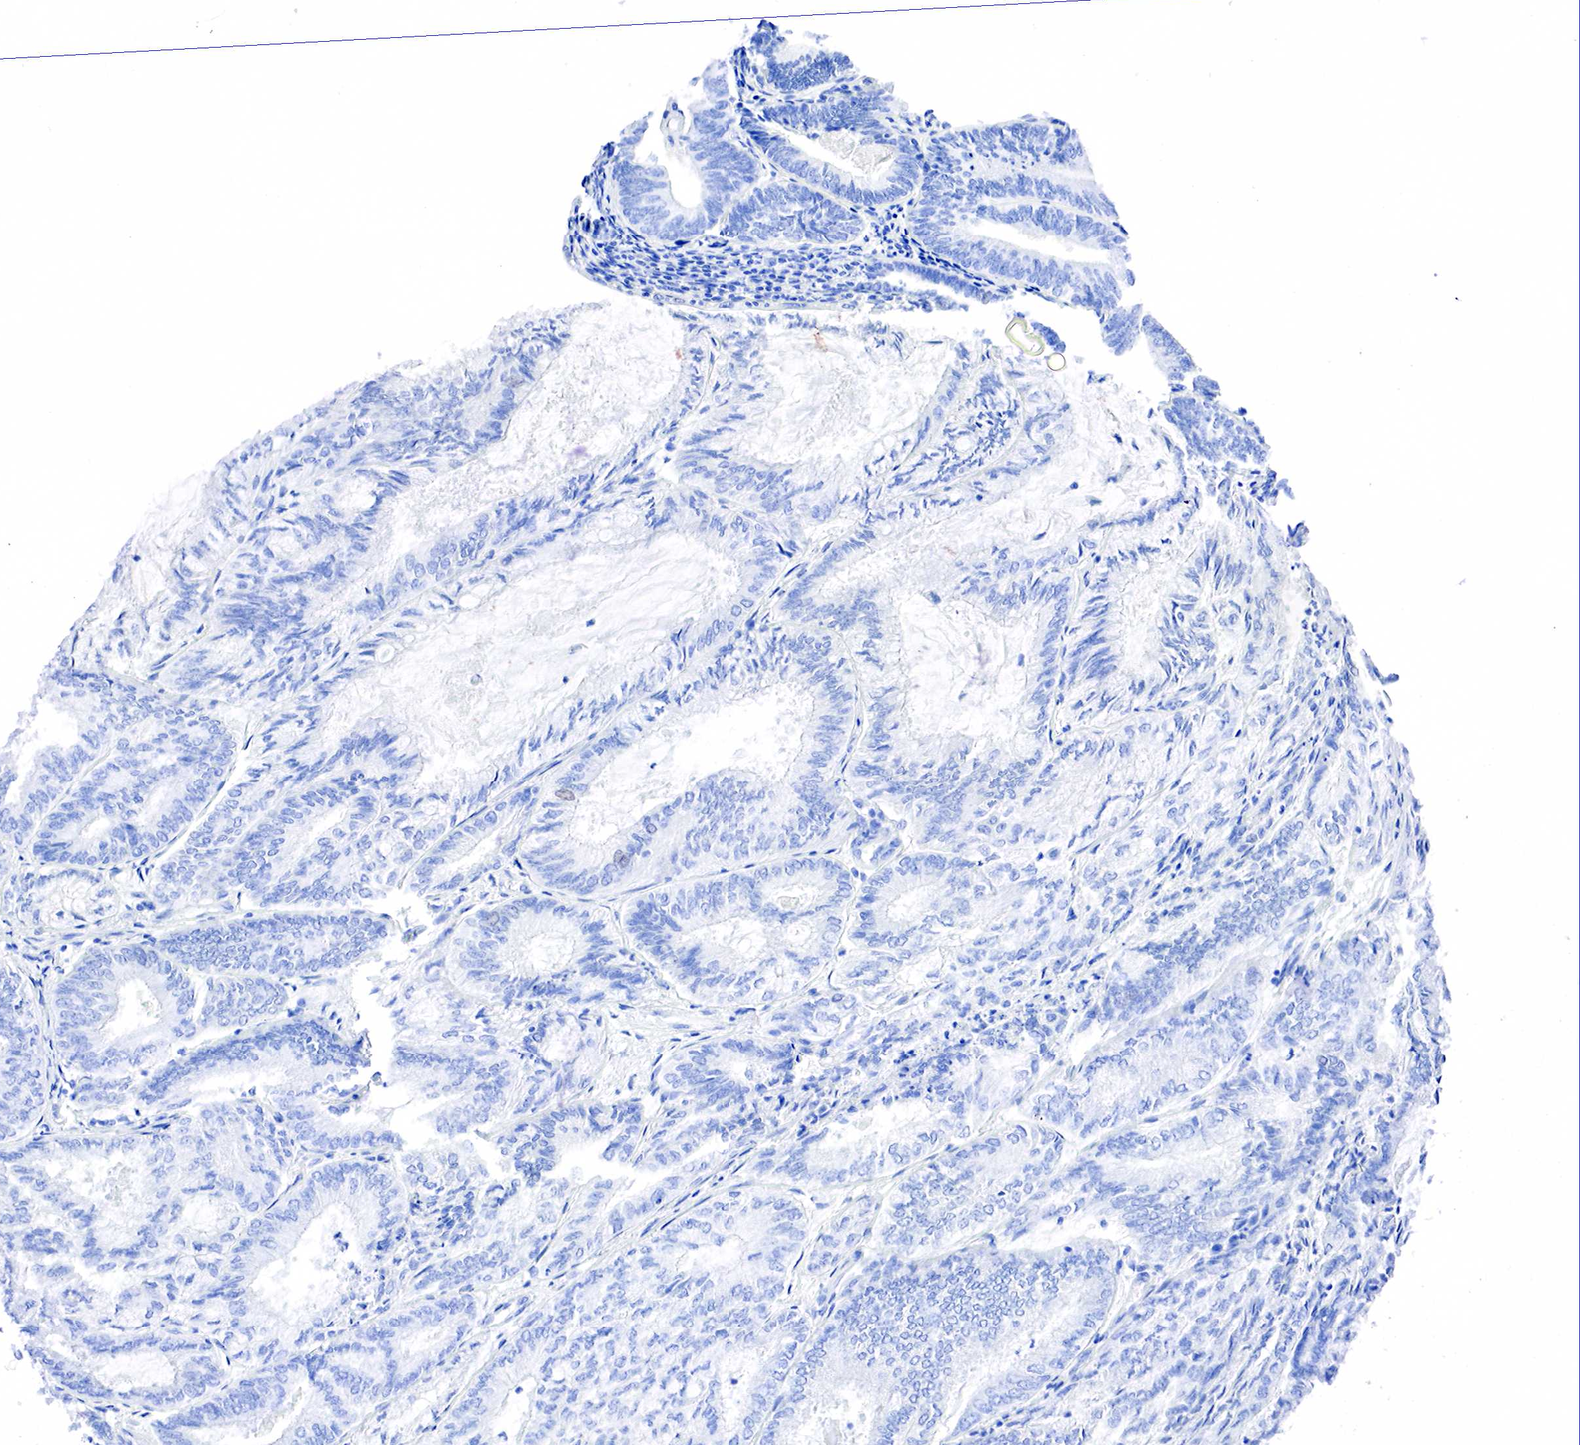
{"staining": {"intensity": "negative", "quantity": "none", "location": "none"}, "tissue": "endometrial cancer", "cell_type": "Tumor cells", "image_type": "cancer", "snomed": [{"axis": "morphology", "description": "Adenocarcinoma, NOS"}, {"axis": "topography", "description": "Endometrium"}], "caption": "Immunohistochemistry of human endometrial cancer (adenocarcinoma) exhibits no expression in tumor cells. (Brightfield microscopy of DAB (3,3'-diaminobenzidine) immunohistochemistry at high magnification).", "gene": "PTH", "patient": {"sex": "female", "age": 59}}